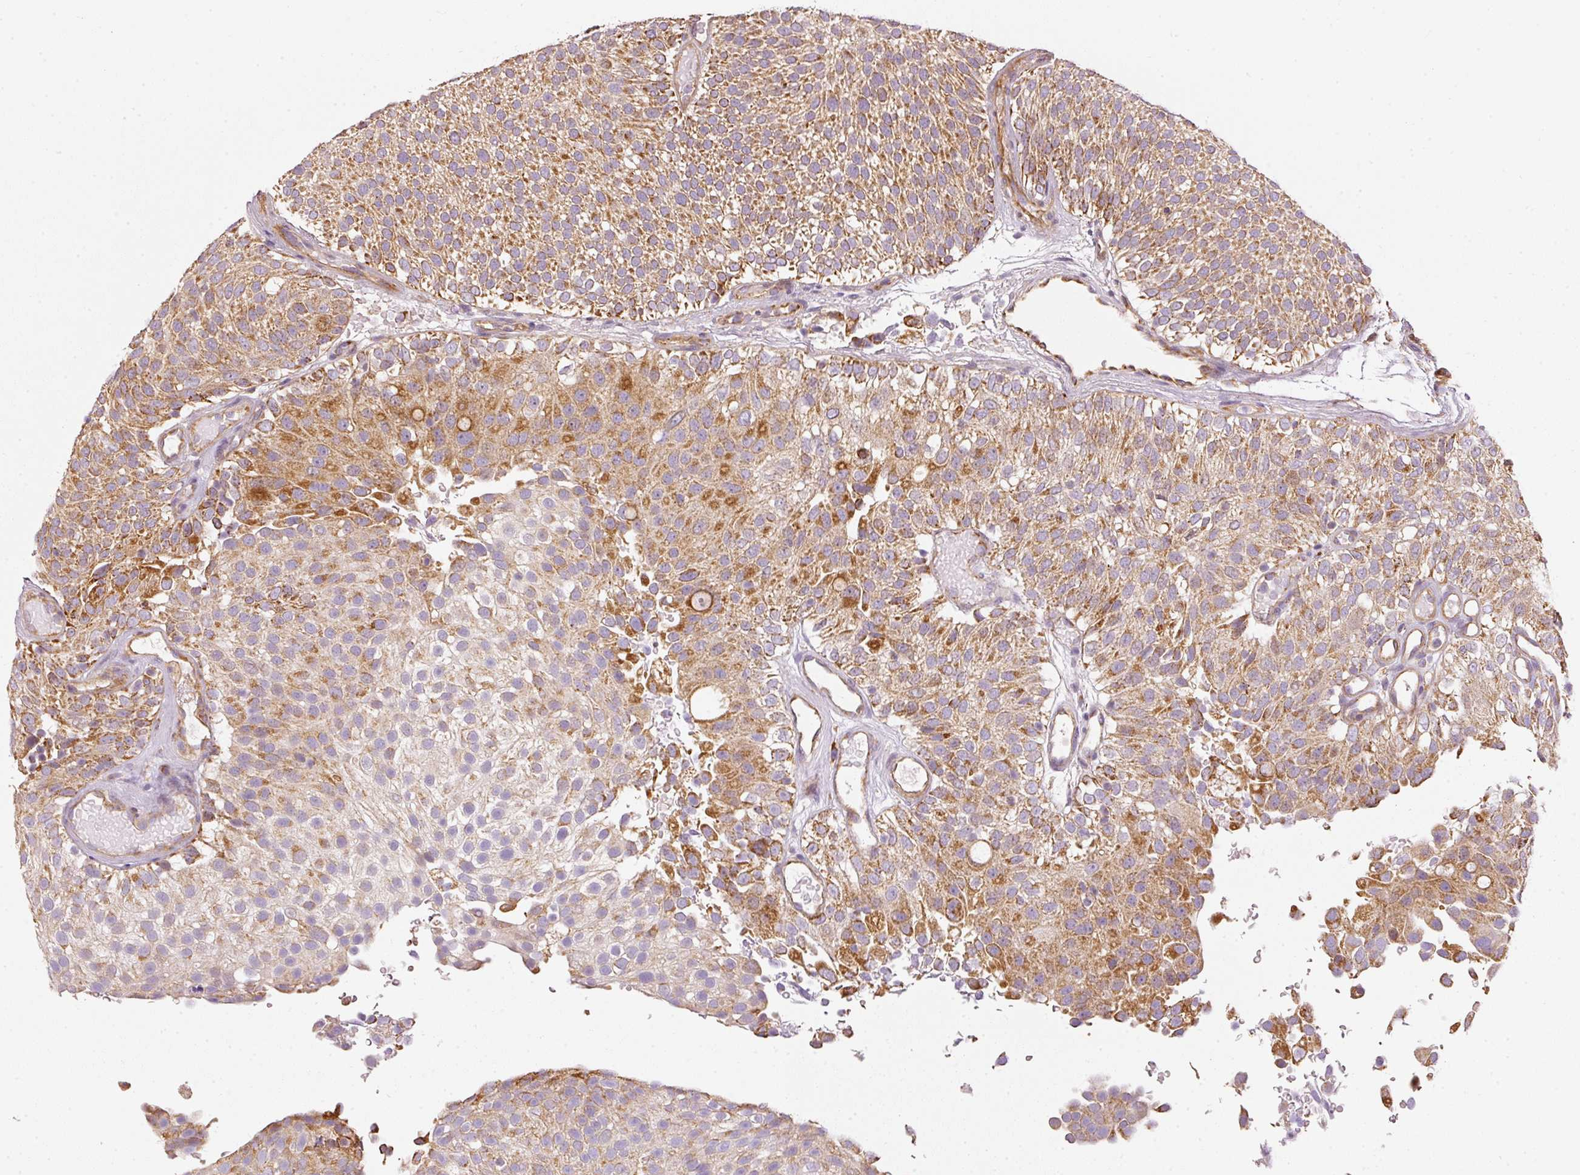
{"staining": {"intensity": "moderate", "quantity": "25%-75%", "location": "cytoplasmic/membranous"}, "tissue": "urothelial cancer", "cell_type": "Tumor cells", "image_type": "cancer", "snomed": [{"axis": "morphology", "description": "Urothelial carcinoma, Low grade"}, {"axis": "topography", "description": "Urinary bladder"}], "caption": "Human urothelial cancer stained with a protein marker displays moderate staining in tumor cells.", "gene": "MTHFD1L", "patient": {"sex": "male", "age": 78}}